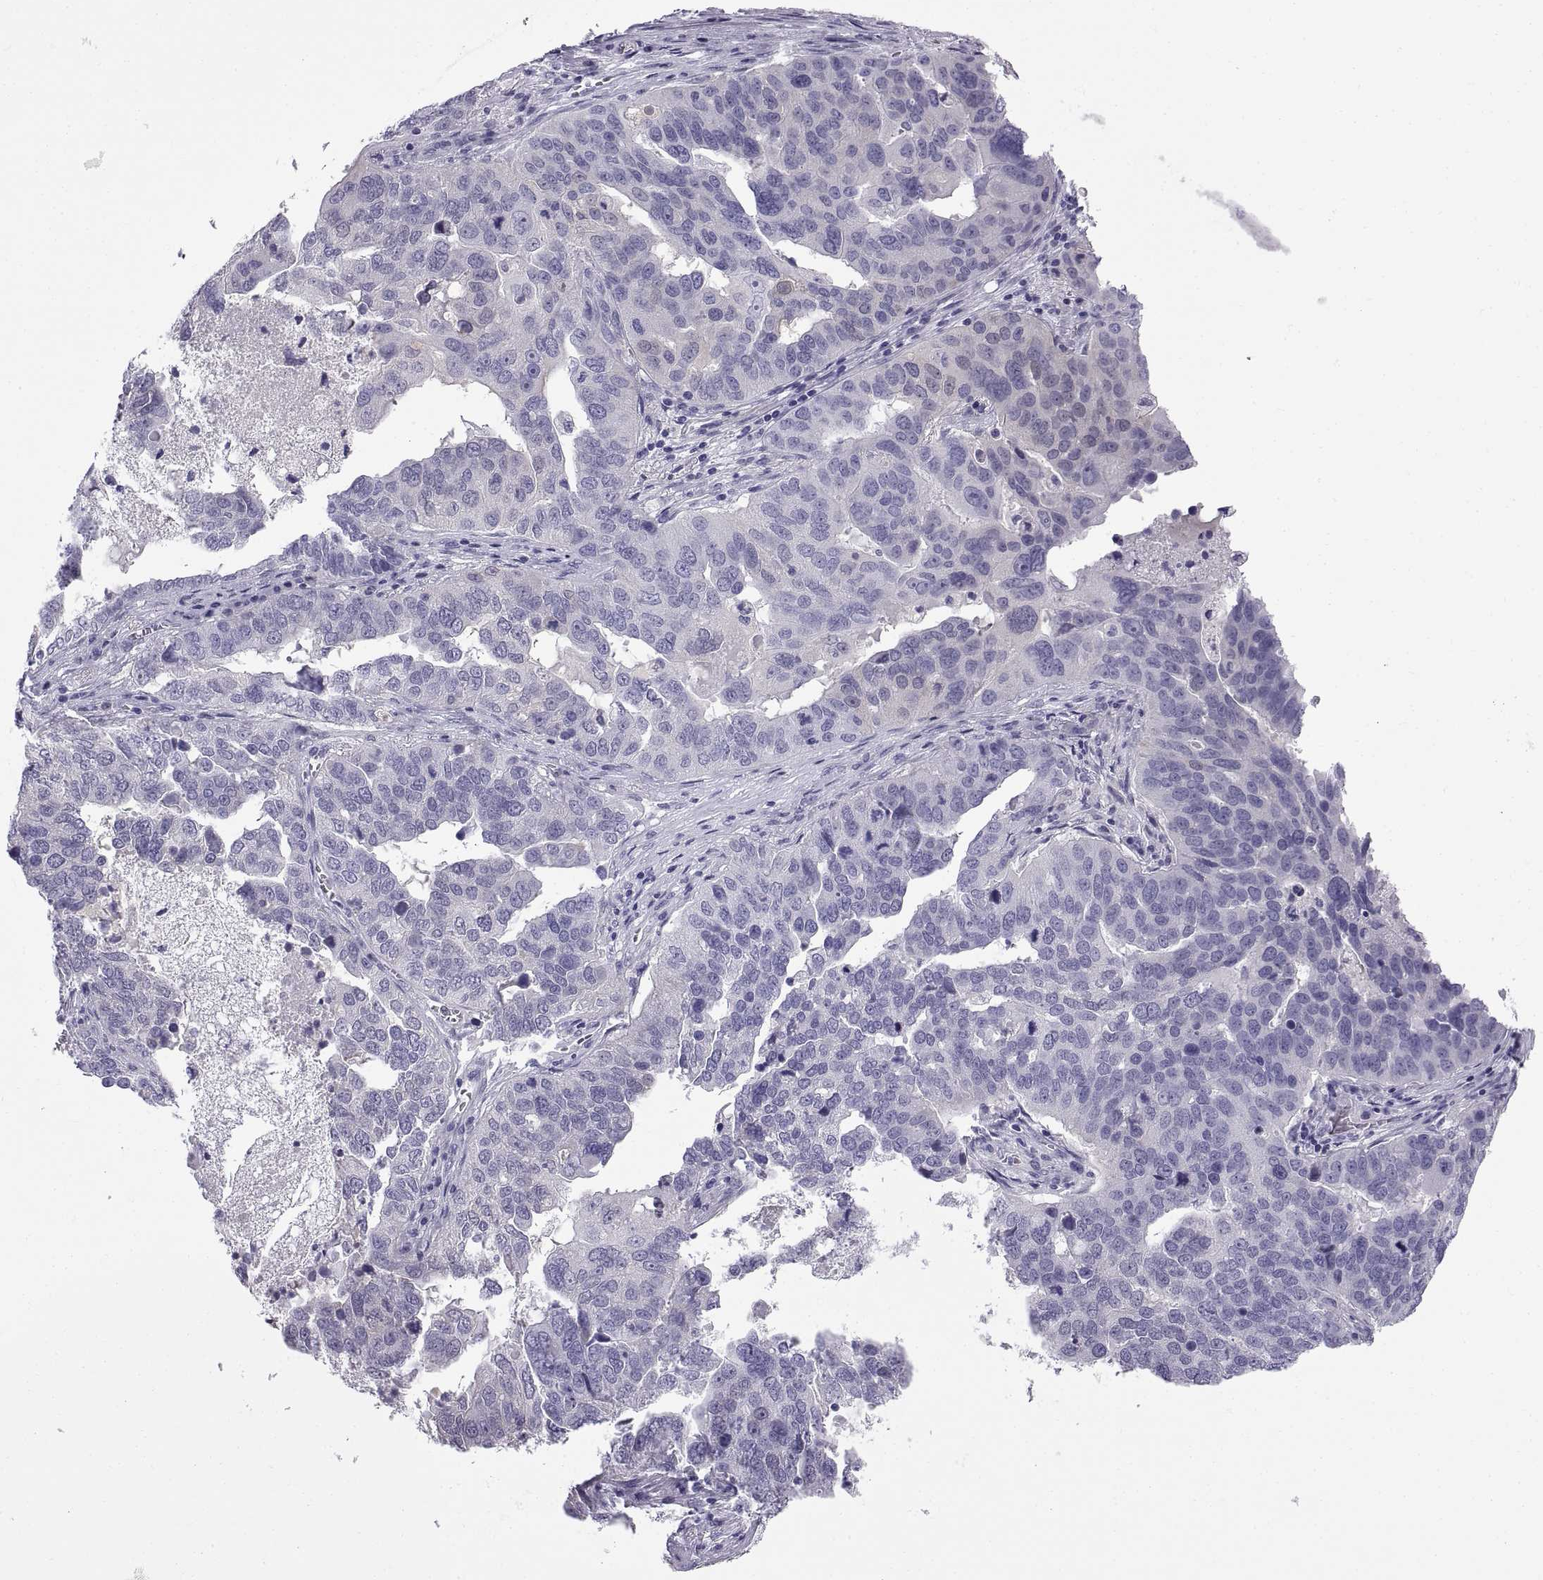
{"staining": {"intensity": "negative", "quantity": "none", "location": "none"}, "tissue": "ovarian cancer", "cell_type": "Tumor cells", "image_type": "cancer", "snomed": [{"axis": "morphology", "description": "Carcinoma, endometroid"}, {"axis": "topography", "description": "Soft tissue"}, {"axis": "topography", "description": "Ovary"}], "caption": "Tumor cells are negative for brown protein staining in ovarian cancer.", "gene": "SPDYE1", "patient": {"sex": "female", "age": 52}}